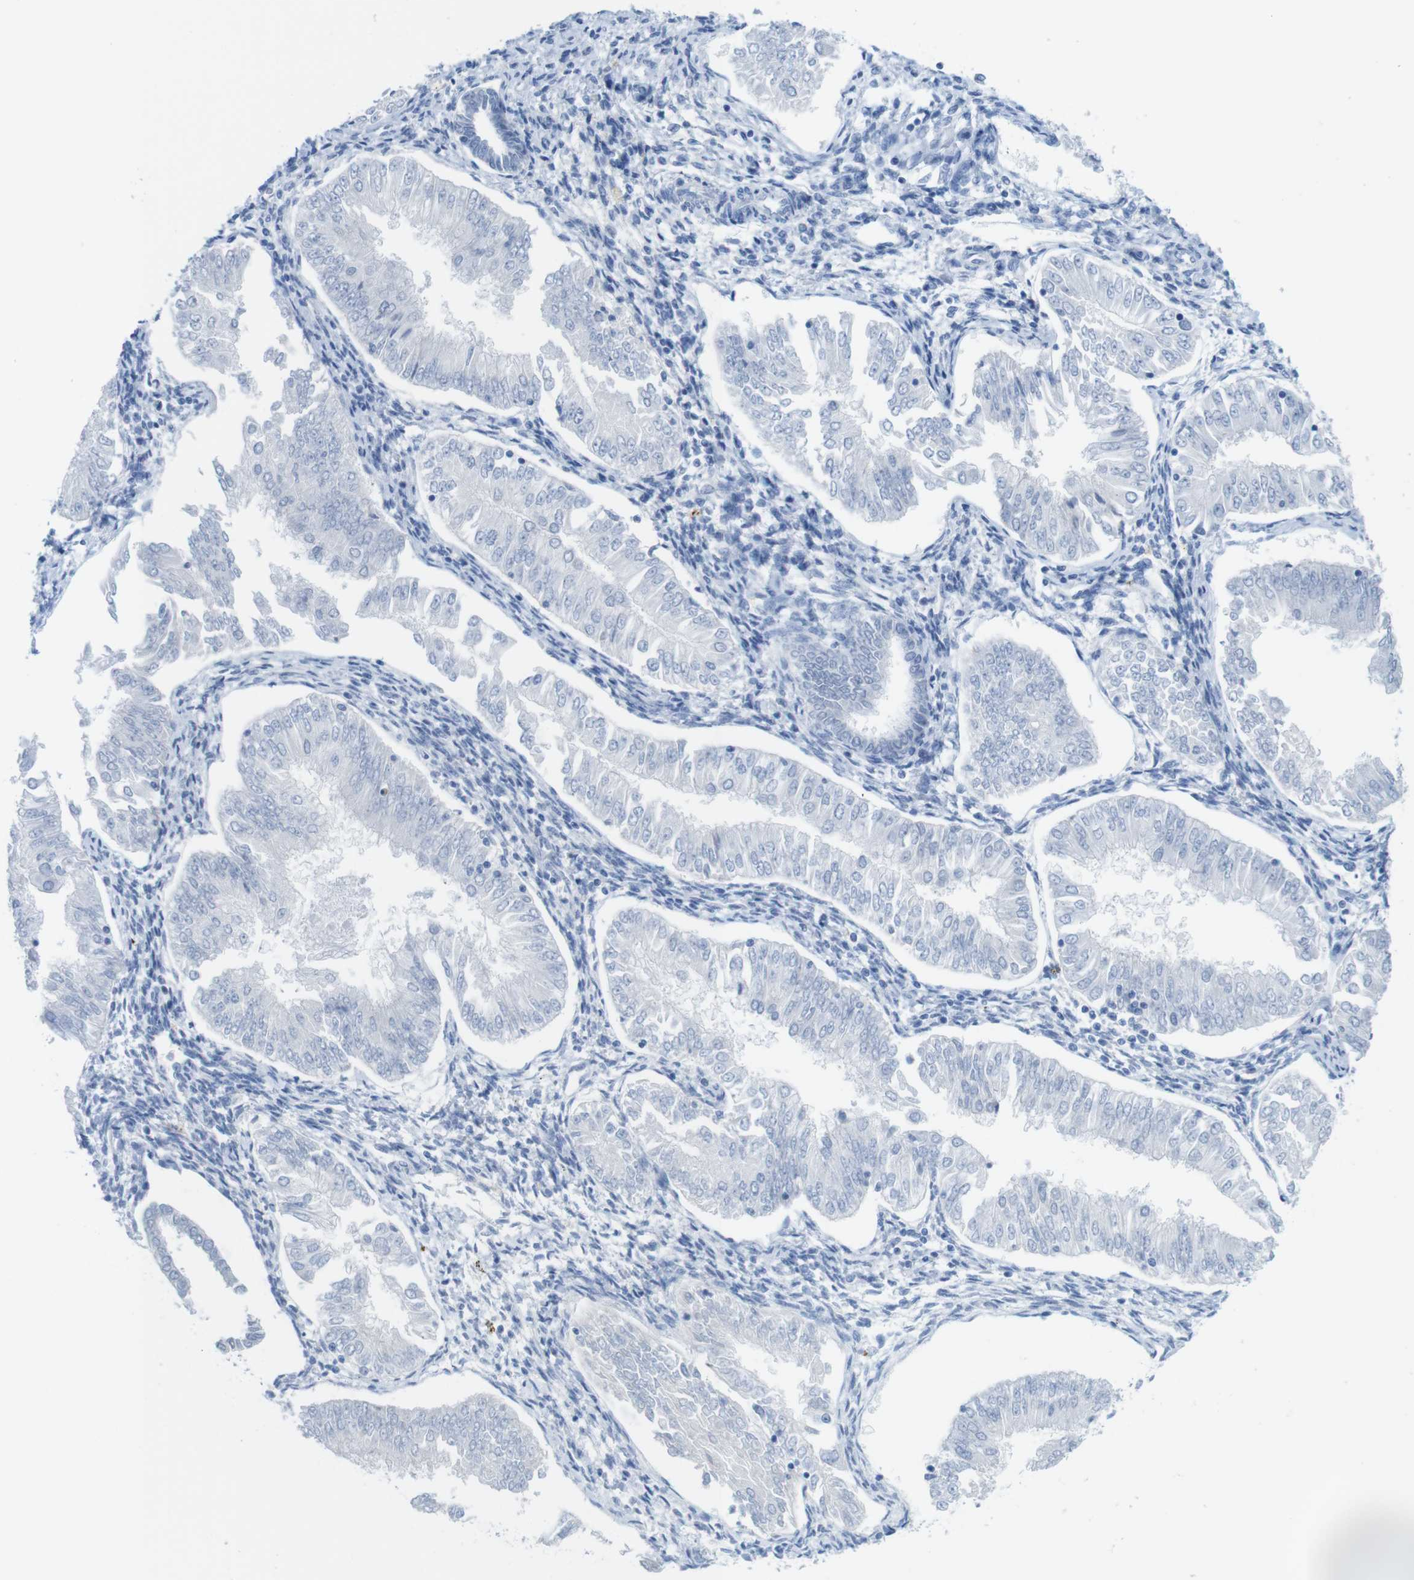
{"staining": {"intensity": "negative", "quantity": "none", "location": "none"}, "tissue": "endometrial cancer", "cell_type": "Tumor cells", "image_type": "cancer", "snomed": [{"axis": "morphology", "description": "Adenocarcinoma, NOS"}, {"axis": "topography", "description": "Endometrium"}], "caption": "The micrograph displays no staining of tumor cells in endometrial cancer (adenocarcinoma). (DAB IHC visualized using brightfield microscopy, high magnification).", "gene": "OPN1SW", "patient": {"sex": "female", "age": 53}}